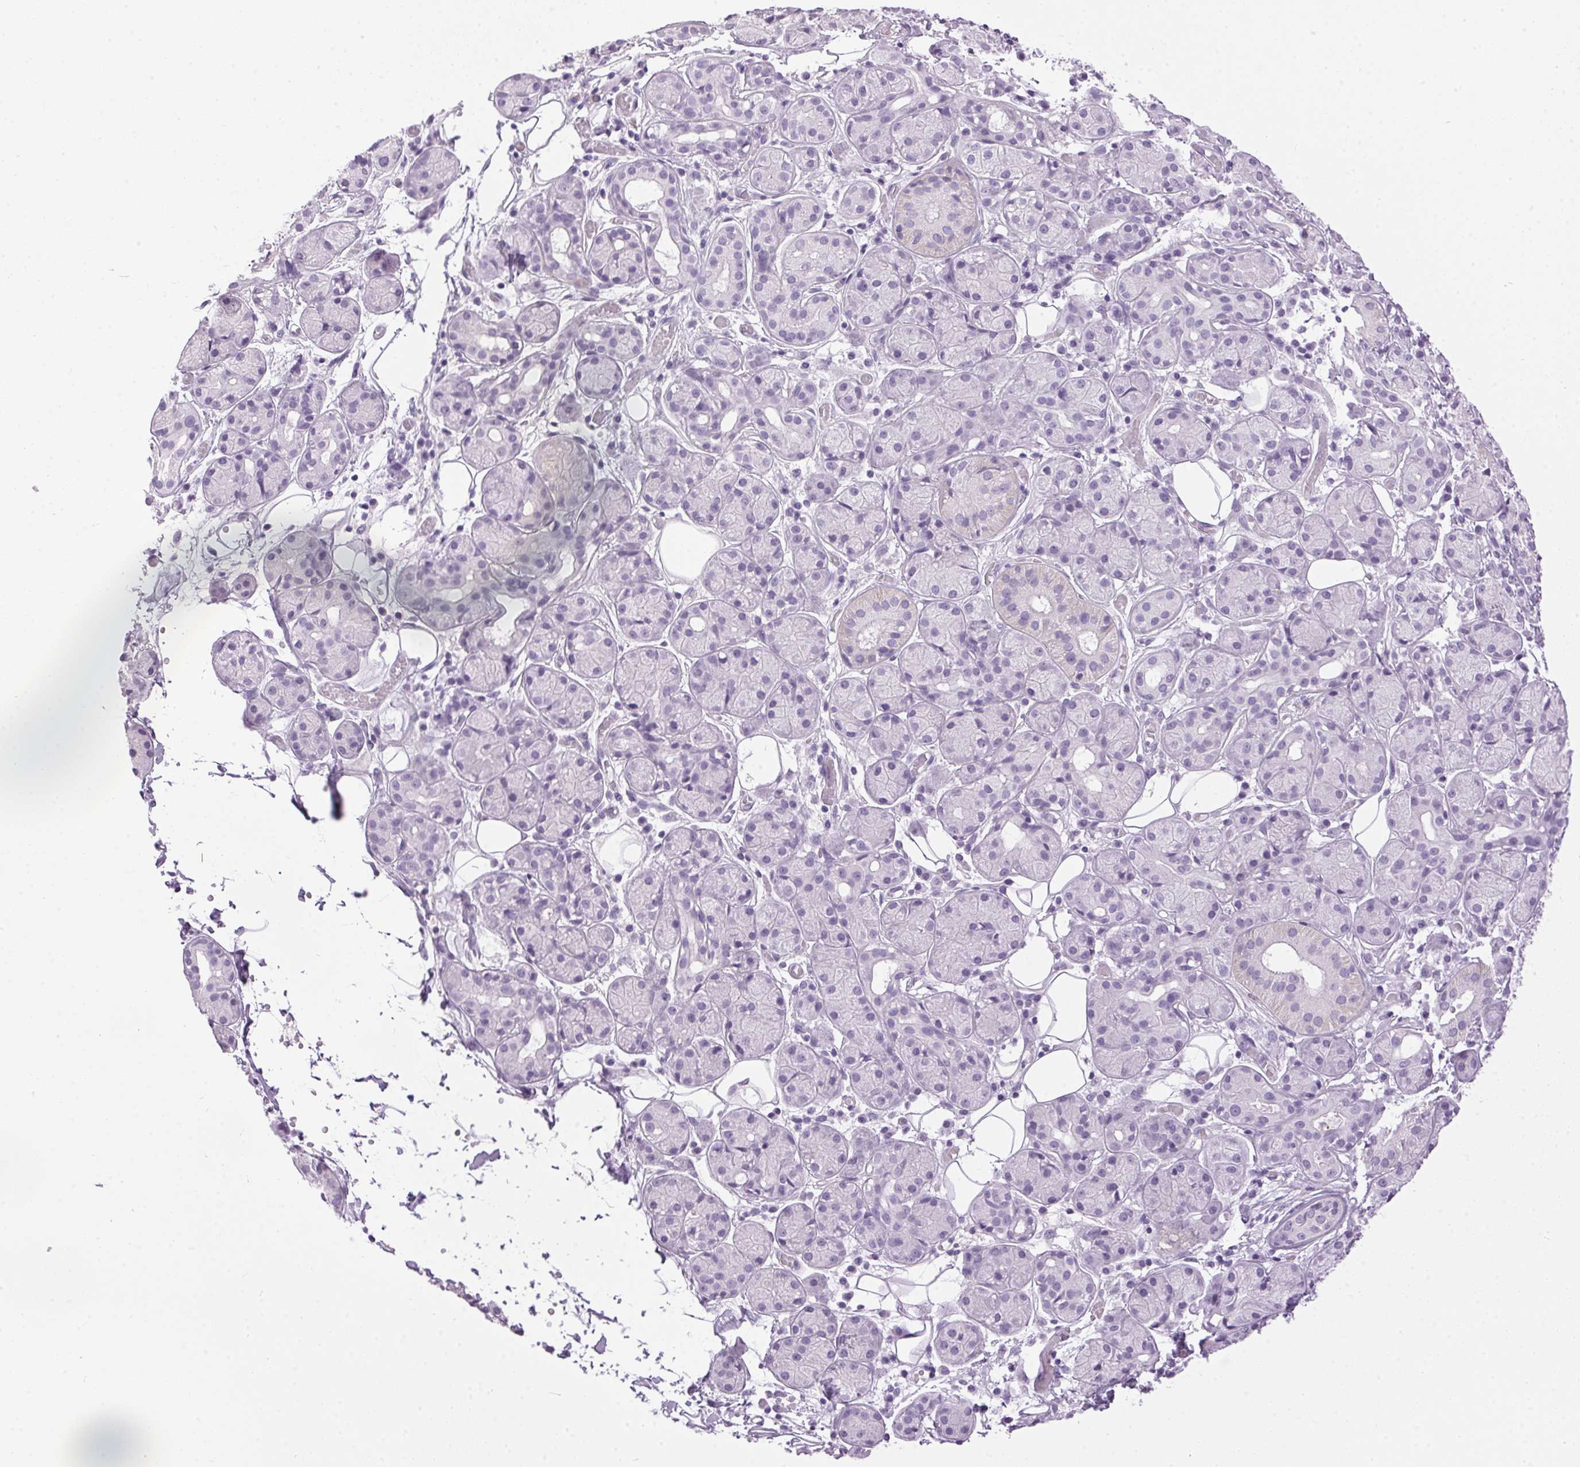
{"staining": {"intensity": "negative", "quantity": "none", "location": "none"}, "tissue": "salivary gland", "cell_type": "Glandular cells", "image_type": "normal", "snomed": [{"axis": "morphology", "description": "Normal tissue, NOS"}, {"axis": "topography", "description": "Salivary gland"}, {"axis": "topography", "description": "Peripheral nerve tissue"}], "caption": "The IHC histopathology image has no significant staining in glandular cells of salivary gland.", "gene": "SP7", "patient": {"sex": "male", "age": 71}}